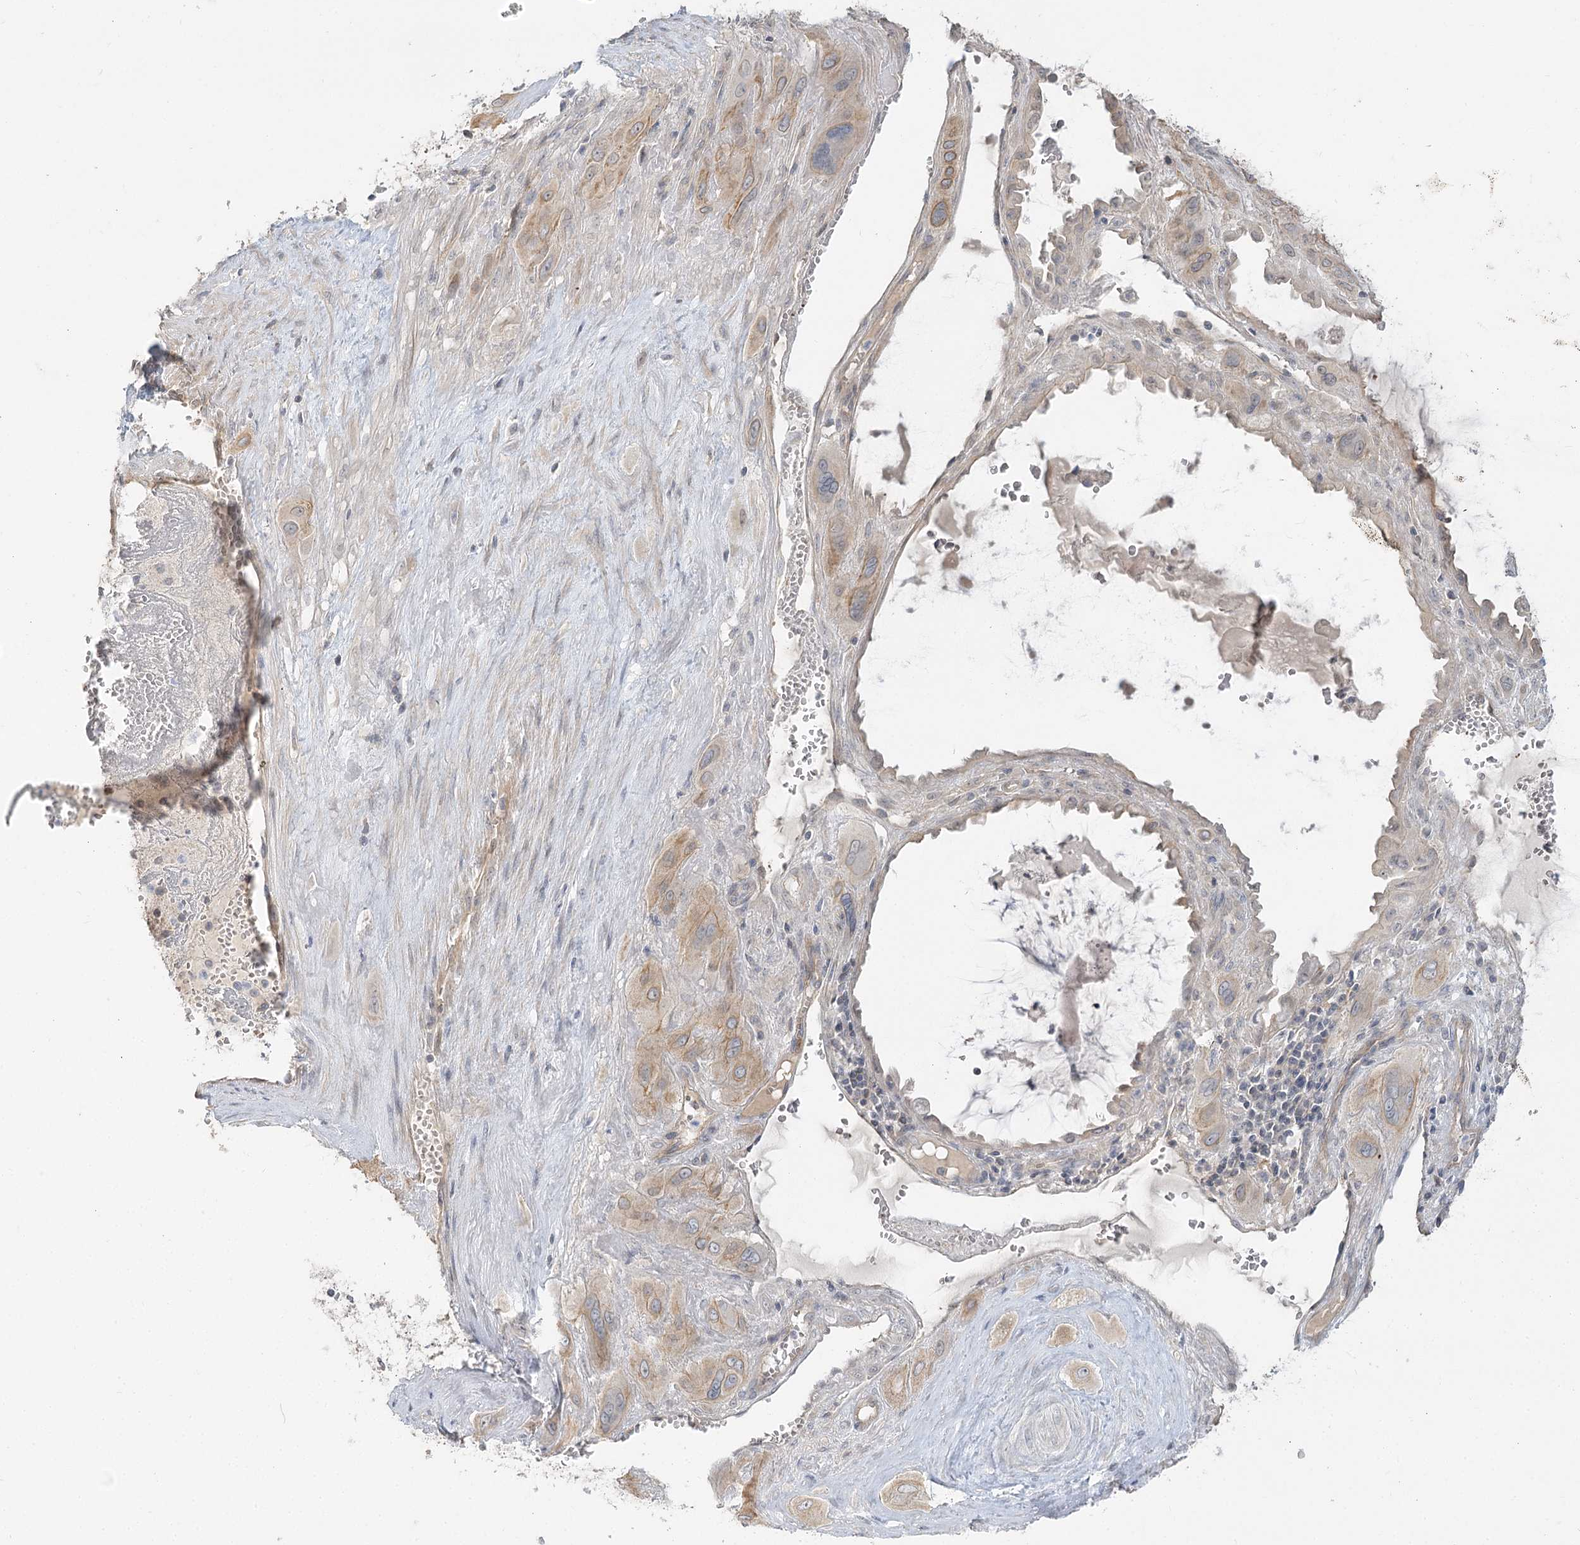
{"staining": {"intensity": "weak", "quantity": "25%-75%", "location": "cytoplasmic/membranous"}, "tissue": "cervical cancer", "cell_type": "Tumor cells", "image_type": "cancer", "snomed": [{"axis": "morphology", "description": "Squamous cell carcinoma, NOS"}, {"axis": "topography", "description": "Cervix"}], "caption": "A brown stain shows weak cytoplasmic/membranous expression of a protein in squamous cell carcinoma (cervical) tumor cells. (DAB (3,3'-diaminobenzidine) = brown stain, brightfield microscopy at high magnification).", "gene": "GUCY2C", "patient": {"sex": "female", "age": 34}}